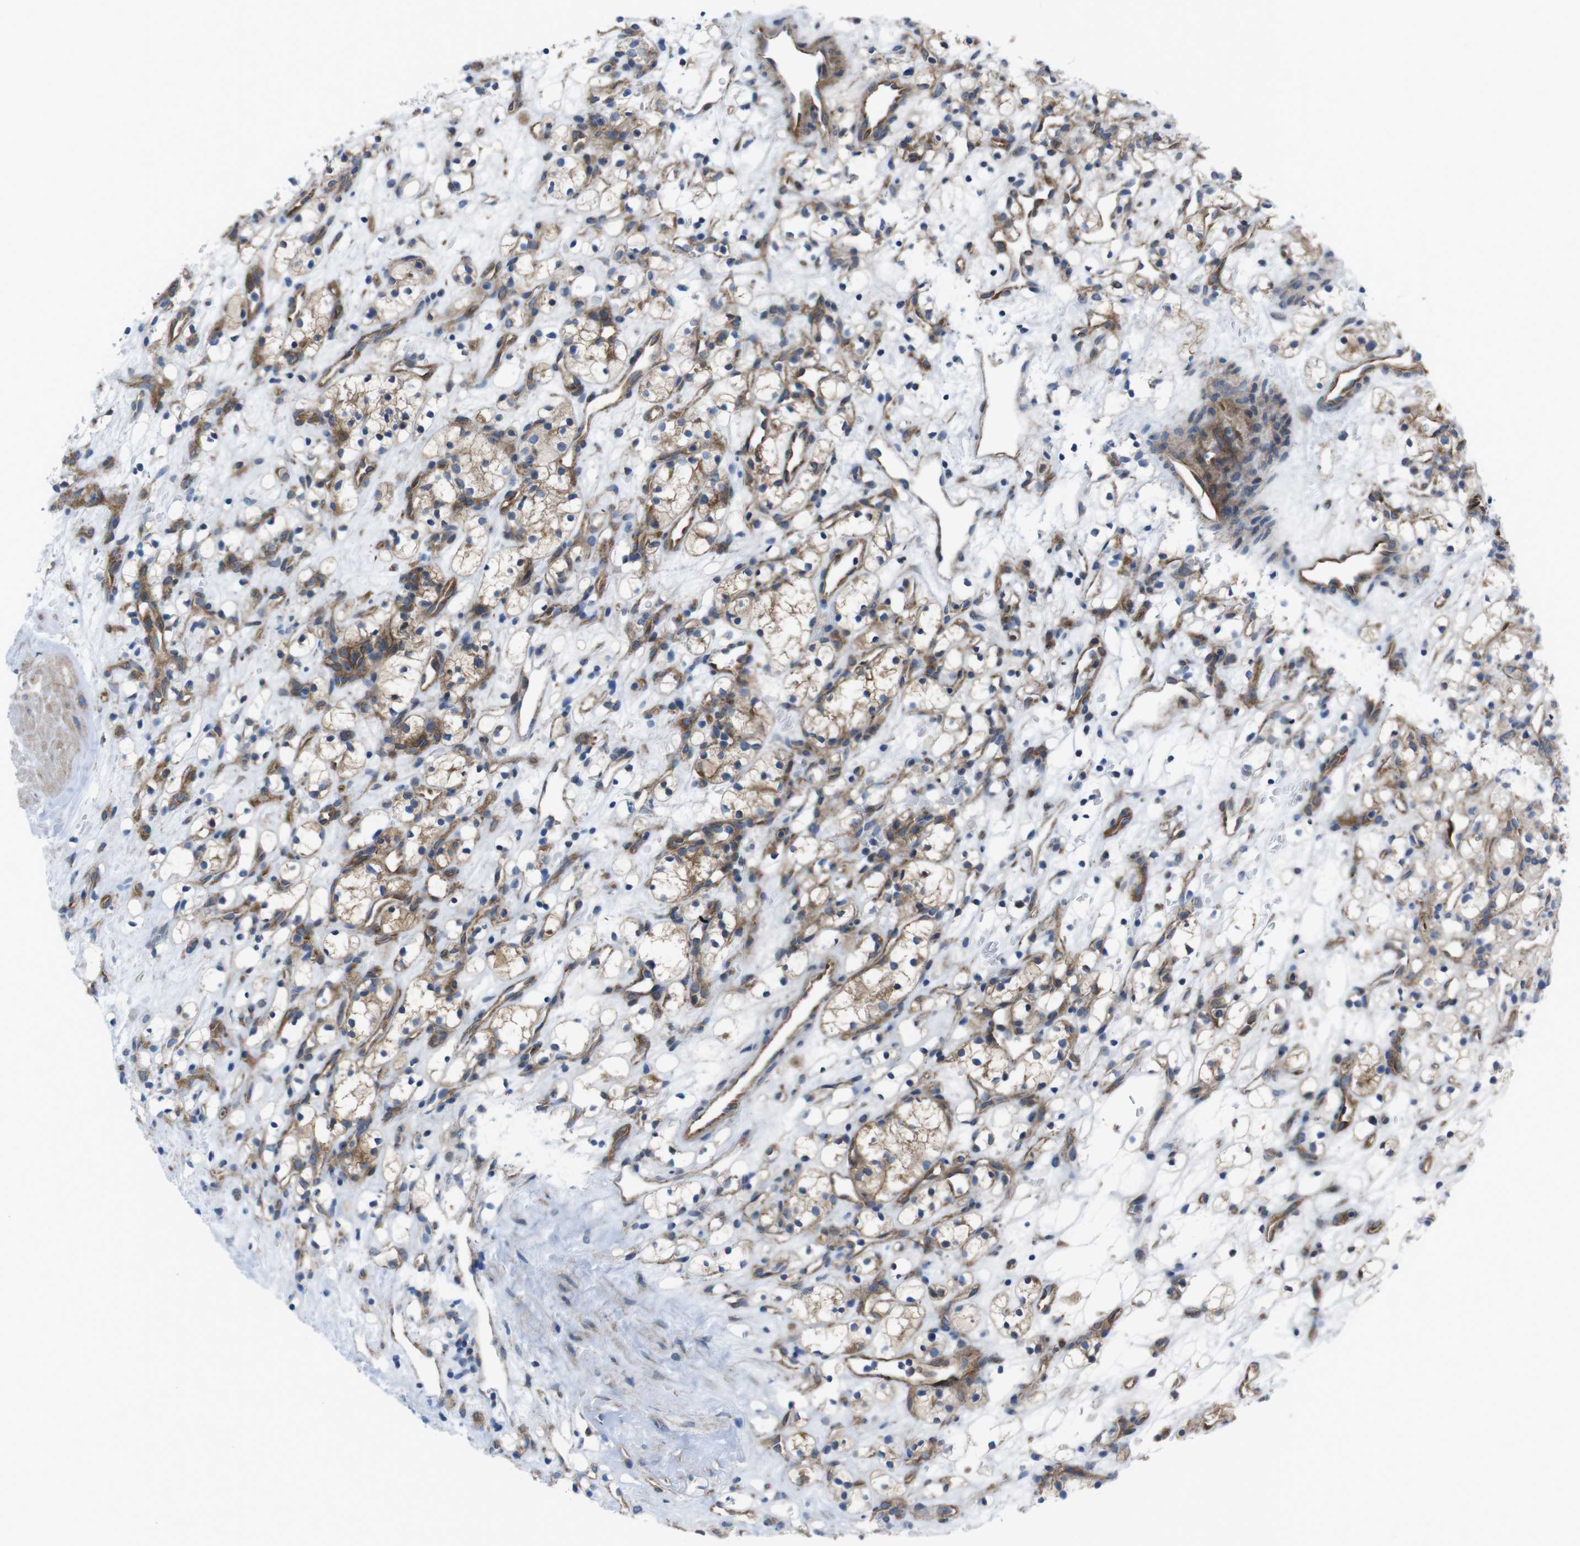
{"staining": {"intensity": "moderate", "quantity": "25%-75%", "location": "cytoplasmic/membranous"}, "tissue": "renal cancer", "cell_type": "Tumor cells", "image_type": "cancer", "snomed": [{"axis": "morphology", "description": "Adenocarcinoma, NOS"}, {"axis": "topography", "description": "Kidney"}], "caption": "Human adenocarcinoma (renal) stained with a brown dye reveals moderate cytoplasmic/membranous positive staining in about 25%-75% of tumor cells.", "gene": "DIAPH2", "patient": {"sex": "female", "age": 60}}